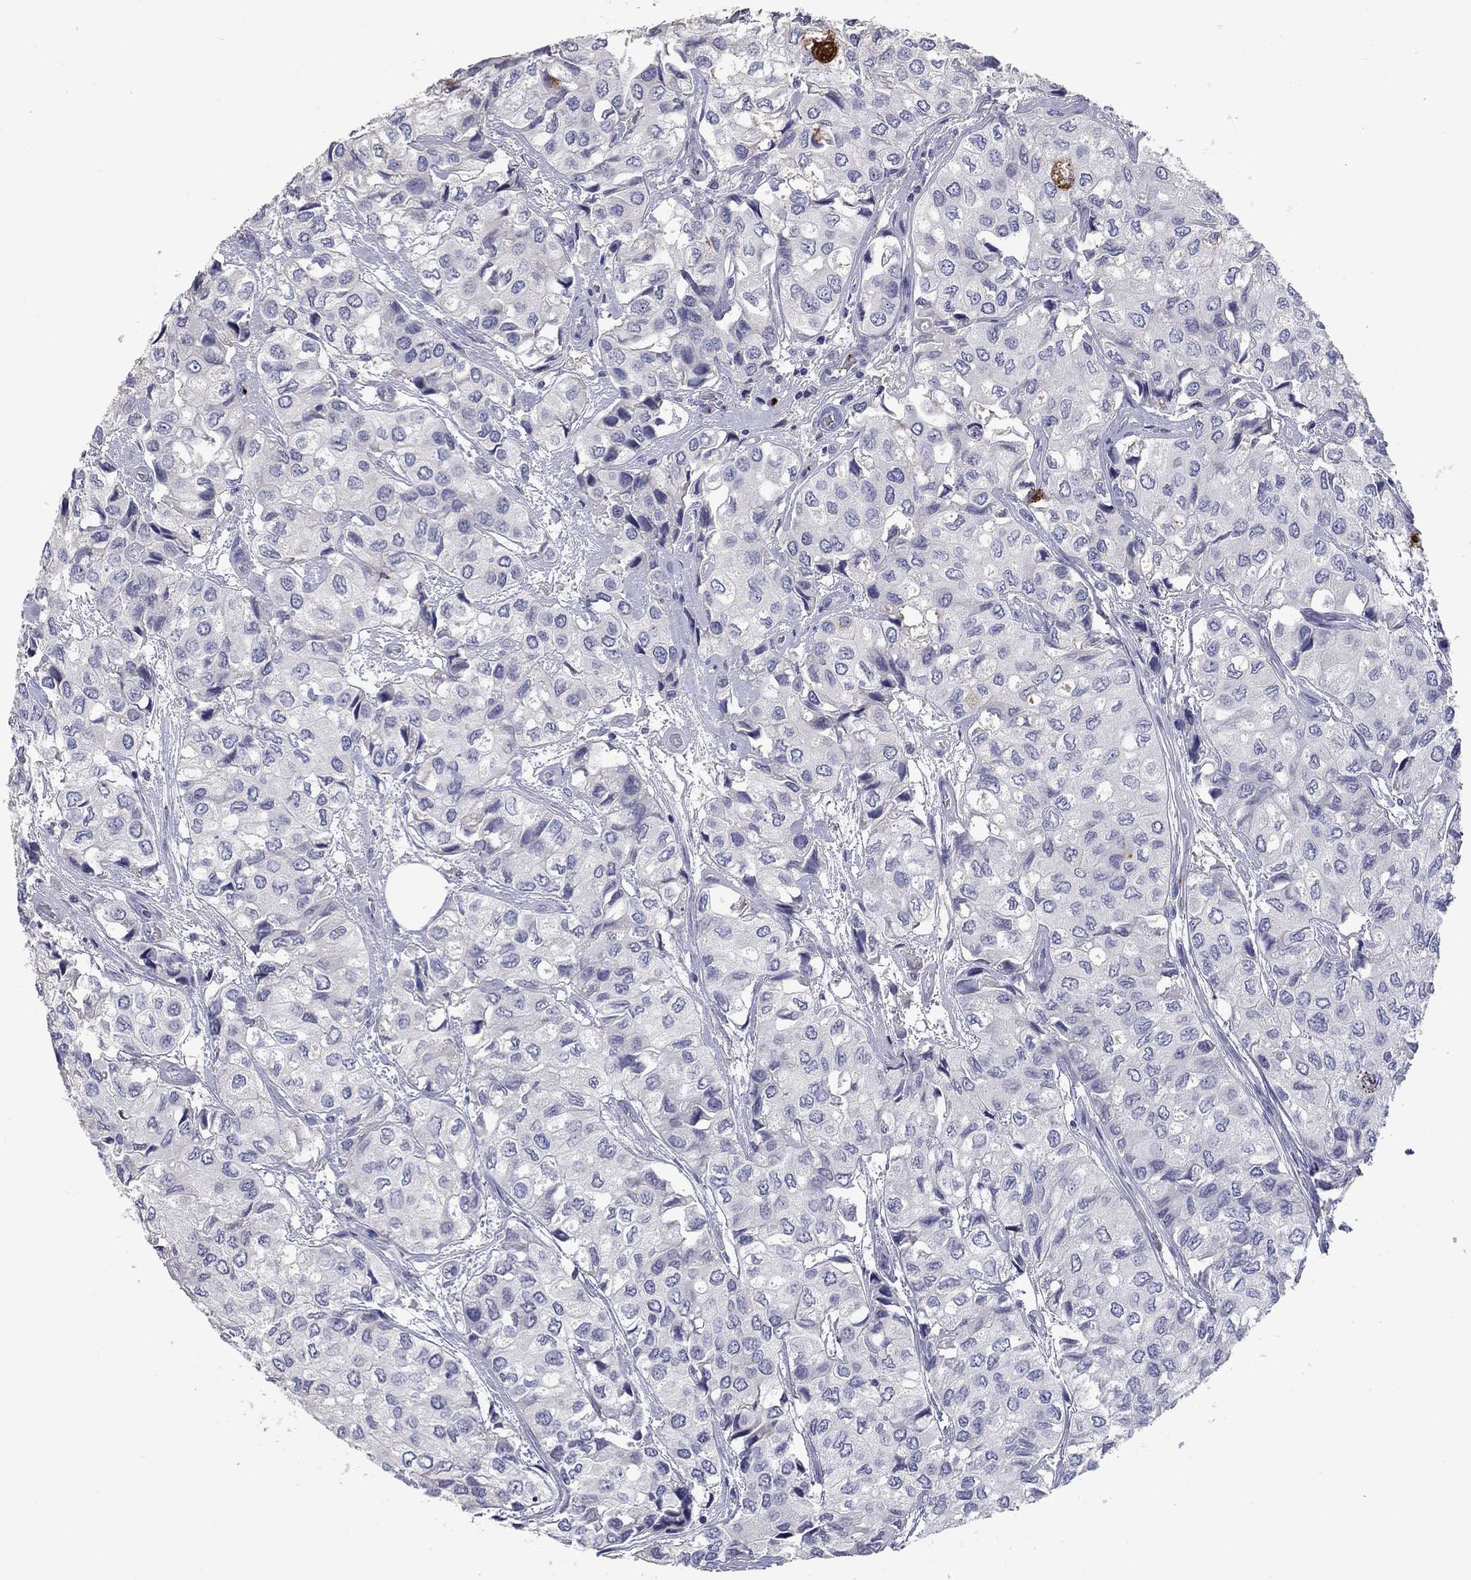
{"staining": {"intensity": "negative", "quantity": "none", "location": "none"}, "tissue": "urothelial cancer", "cell_type": "Tumor cells", "image_type": "cancer", "snomed": [{"axis": "morphology", "description": "Urothelial carcinoma, High grade"}, {"axis": "topography", "description": "Urinary bladder"}], "caption": "High magnification brightfield microscopy of urothelial cancer stained with DAB (brown) and counterstained with hematoxylin (blue): tumor cells show no significant positivity.", "gene": "PLEK", "patient": {"sex": "male", "age": 73}}